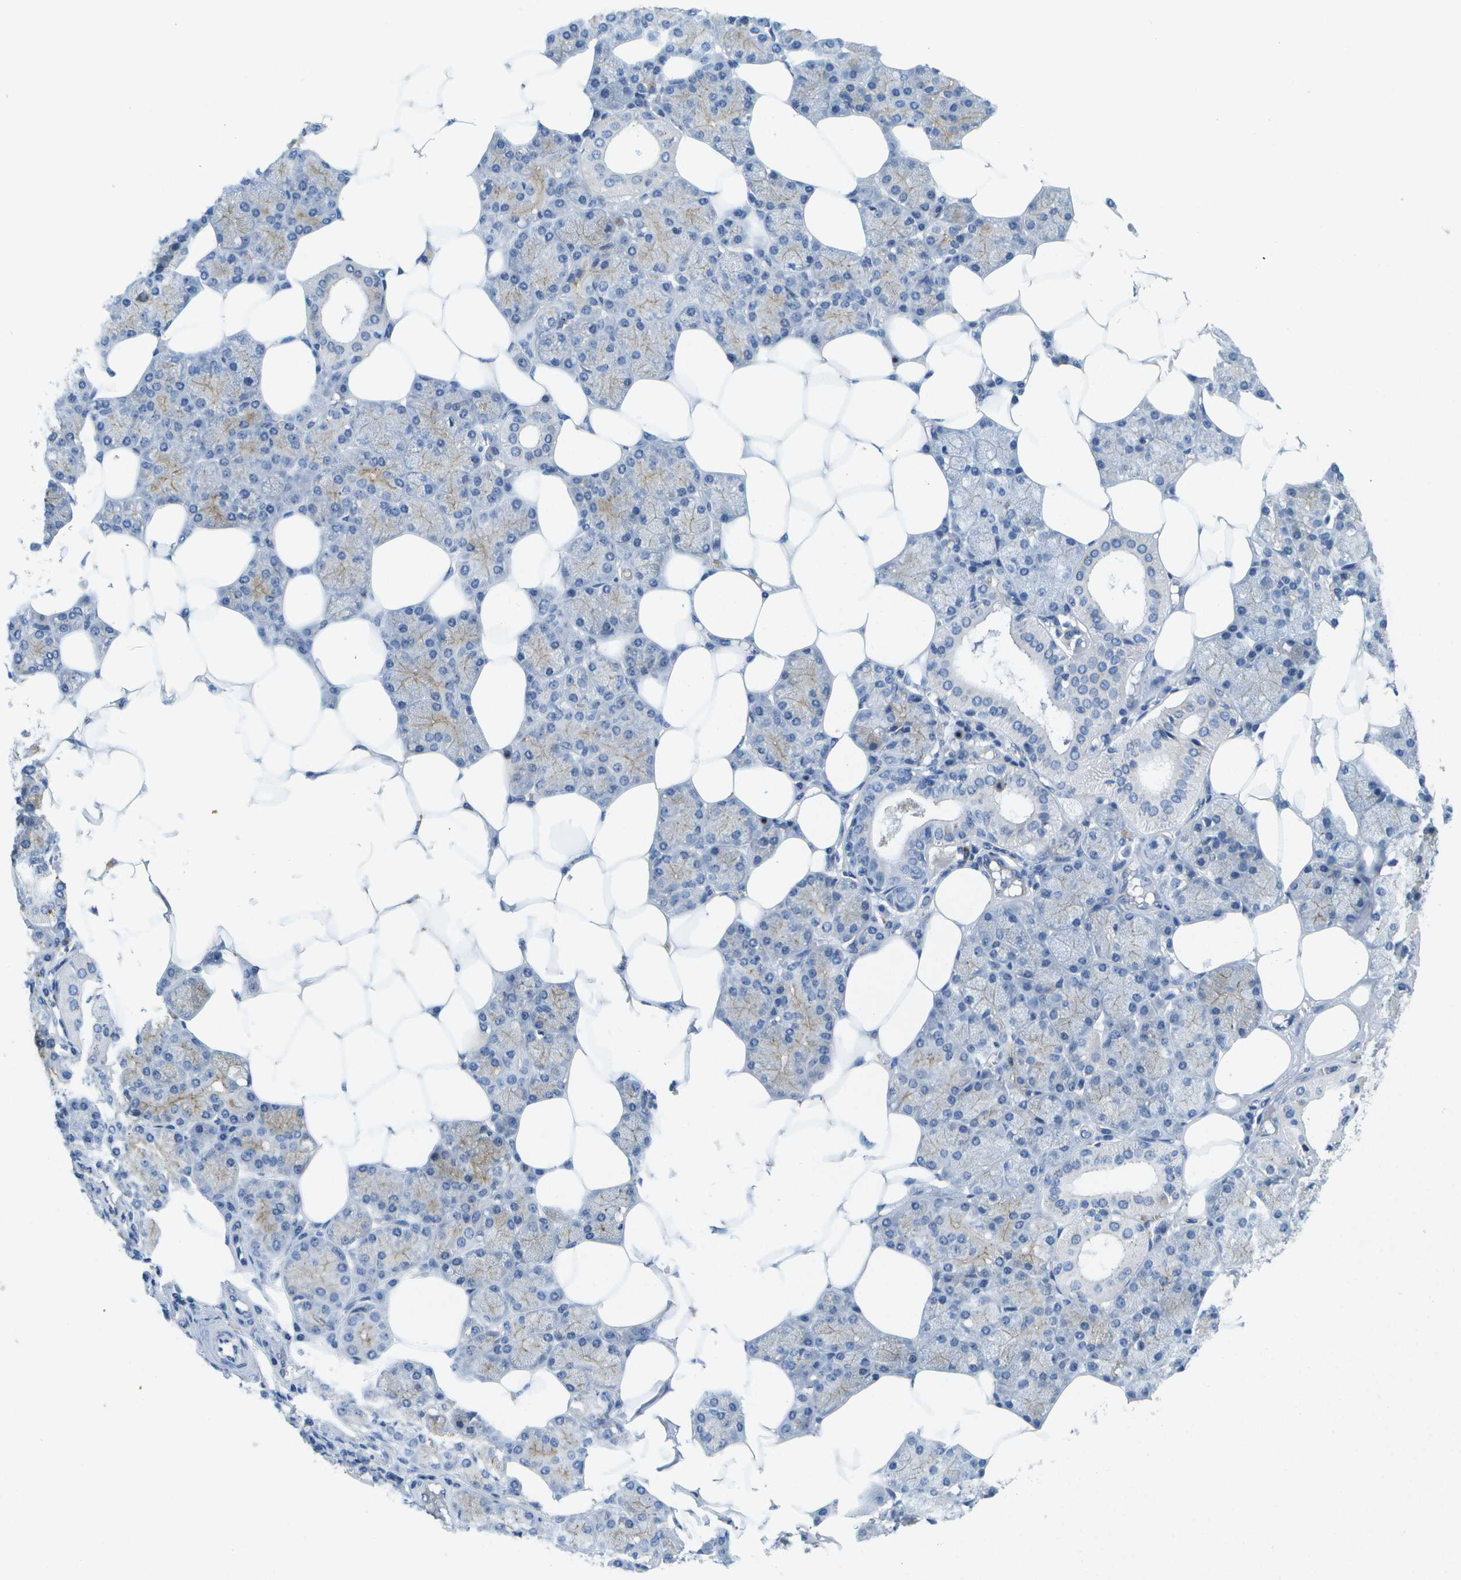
{"staining": {"intensity": "negative", "quantity": "none", "location": "none"}, "tissue": "salivary gland", "cell_type": "Glandular cells", "image_type": "normal", "snomed": [{"axis": "morphology", "description": "Normal tissue, NOS"}, {"axis": "topography", "description": "Salivary gland"}], "caption": "This is a histopathology image of IHC staining of unremarkable salivary gland, which shows no staining in glandular cells. (Brightfield microscopy of DAB (3,3'-diaminobenzidine) immunohistochemistry at high magnification).", "gene": "LIPG", "patient": {"sex": "male", "age": 62}}